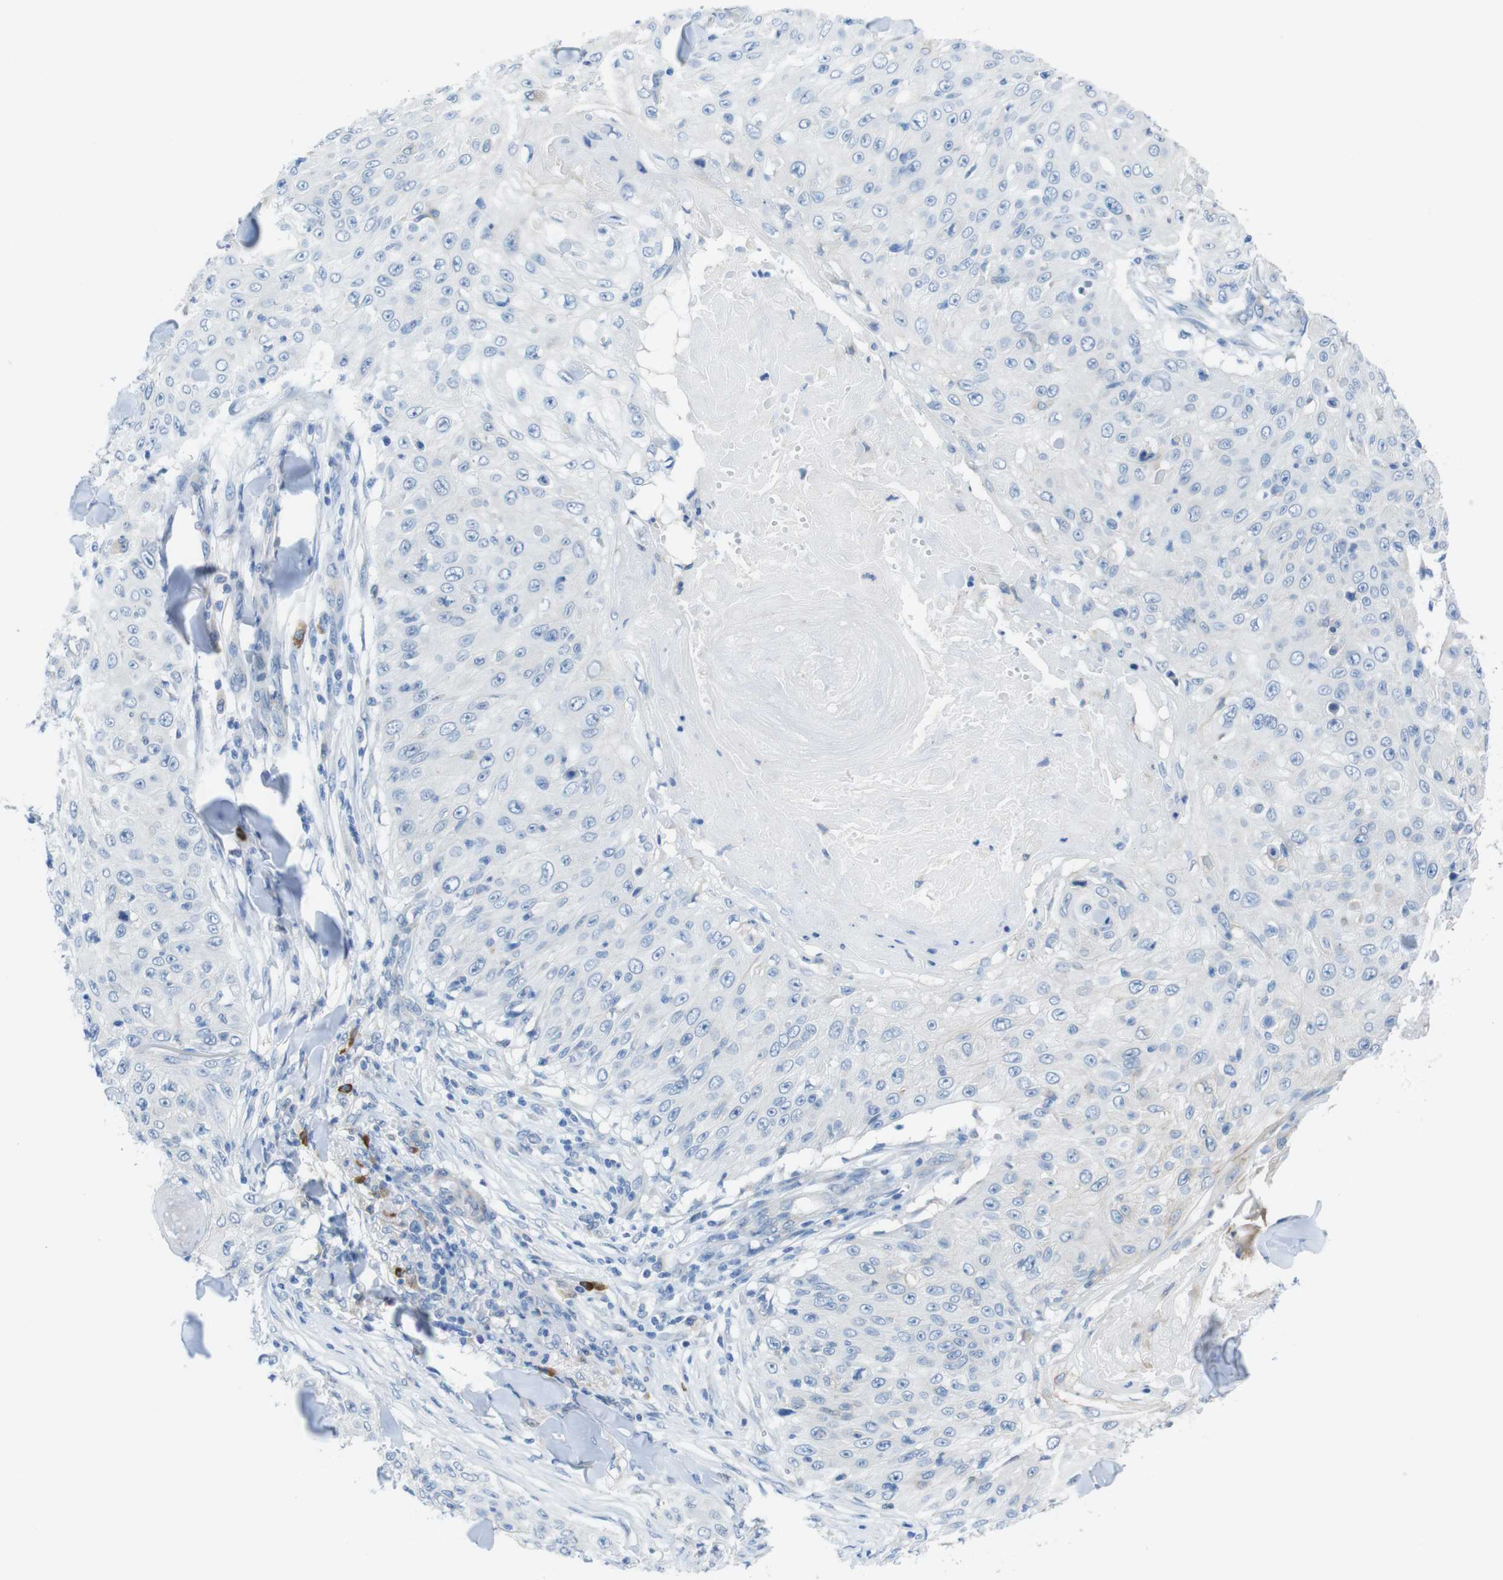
{"staining": {"intensity": "weak", "quantity": "<25%", "location": "cytoplasmic/membranous"}, "tissue": "skin cancer", "cell_type": "Tumor cells", "image_type": "cancer", "snomed": [{"axis": "morphology", "description": "Squamous cell carcinoma, NOS"}, {"axis": "topography", "description": "Skin"}], "caption": "Photomicrograph shows no significant protein positivity in tumor cells of skin squamous cell carcinoma.", "gene": "CLMN", "patient": {"sex": "male", "age": 86}}